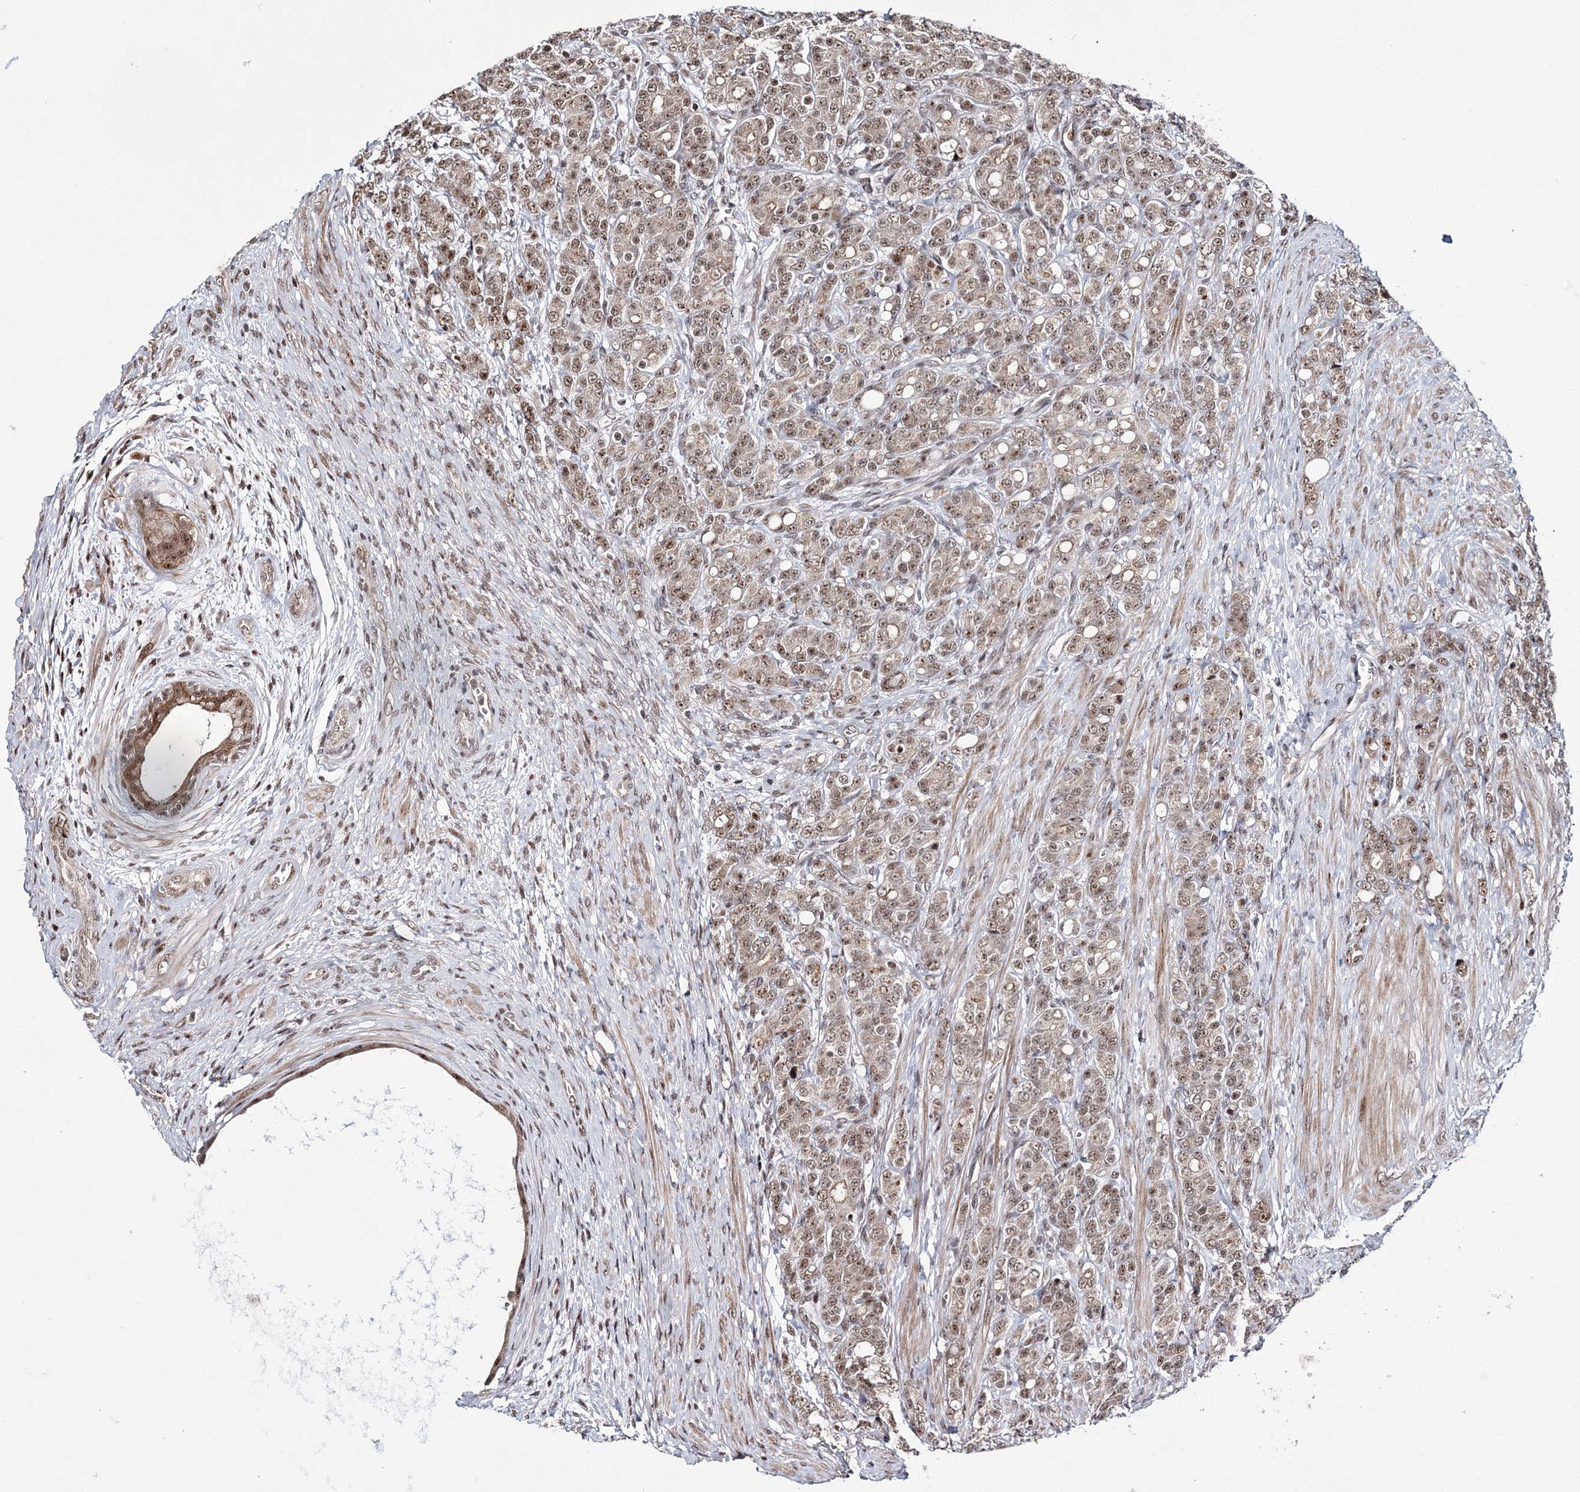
{"staining": {"intensity": "moderate", "quantity": ">75%", "location": "nuclear"}, "tissue": "prostate cancer", "cell_type": "Tumor cells", "image_type": "cancer", "snomed": [{"axis": "morphology", "description": "Adenocarcinoma, High grade"}, {"axis": "topography", "description": "Prostate"}], "caption": "Prostate cancer stained with immunohistochemistry (IHC) displays moderate nuclear staining in about >75% of tumor cells.", "gene": "TATDN2", "patient": {"sex": "male", "age": 62}}